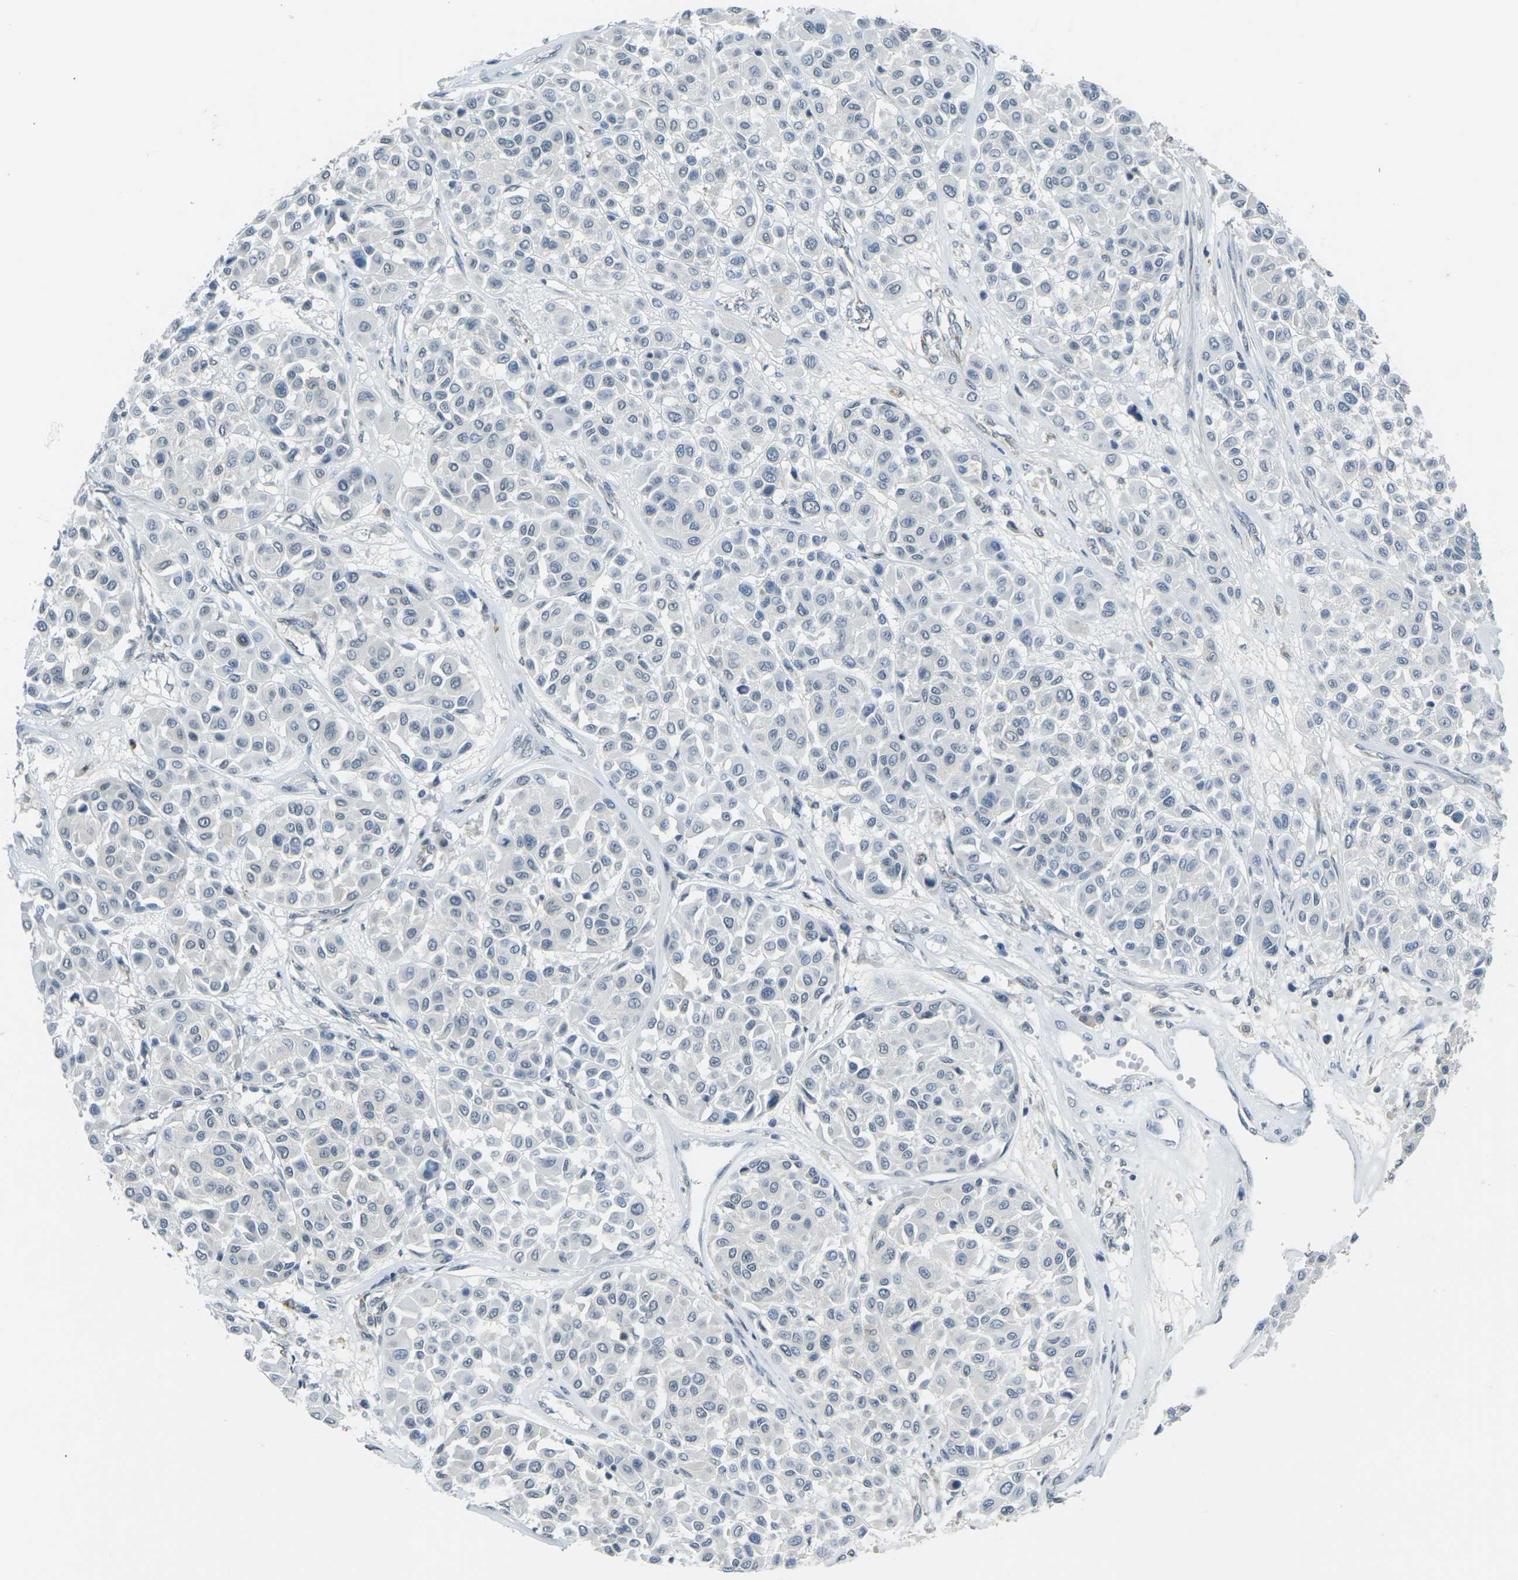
{"staining": {"intensity": "negative", "quantity": "none", "location": "none"}, "tissue": "melanoma", "cell_type": "Tumor cells", "image_type": "cancer", "snomed": [{"axis": "morphology", "description": "Malignant melanoma, Metastatic site"}, {"axis": "topography", "description": "Soft tissue"}], "caption": "Tumor cells are negative for protein expression in human melanoma.", "gene": "SPTBN2", "patient": {"sex": "male", "age": 41}}